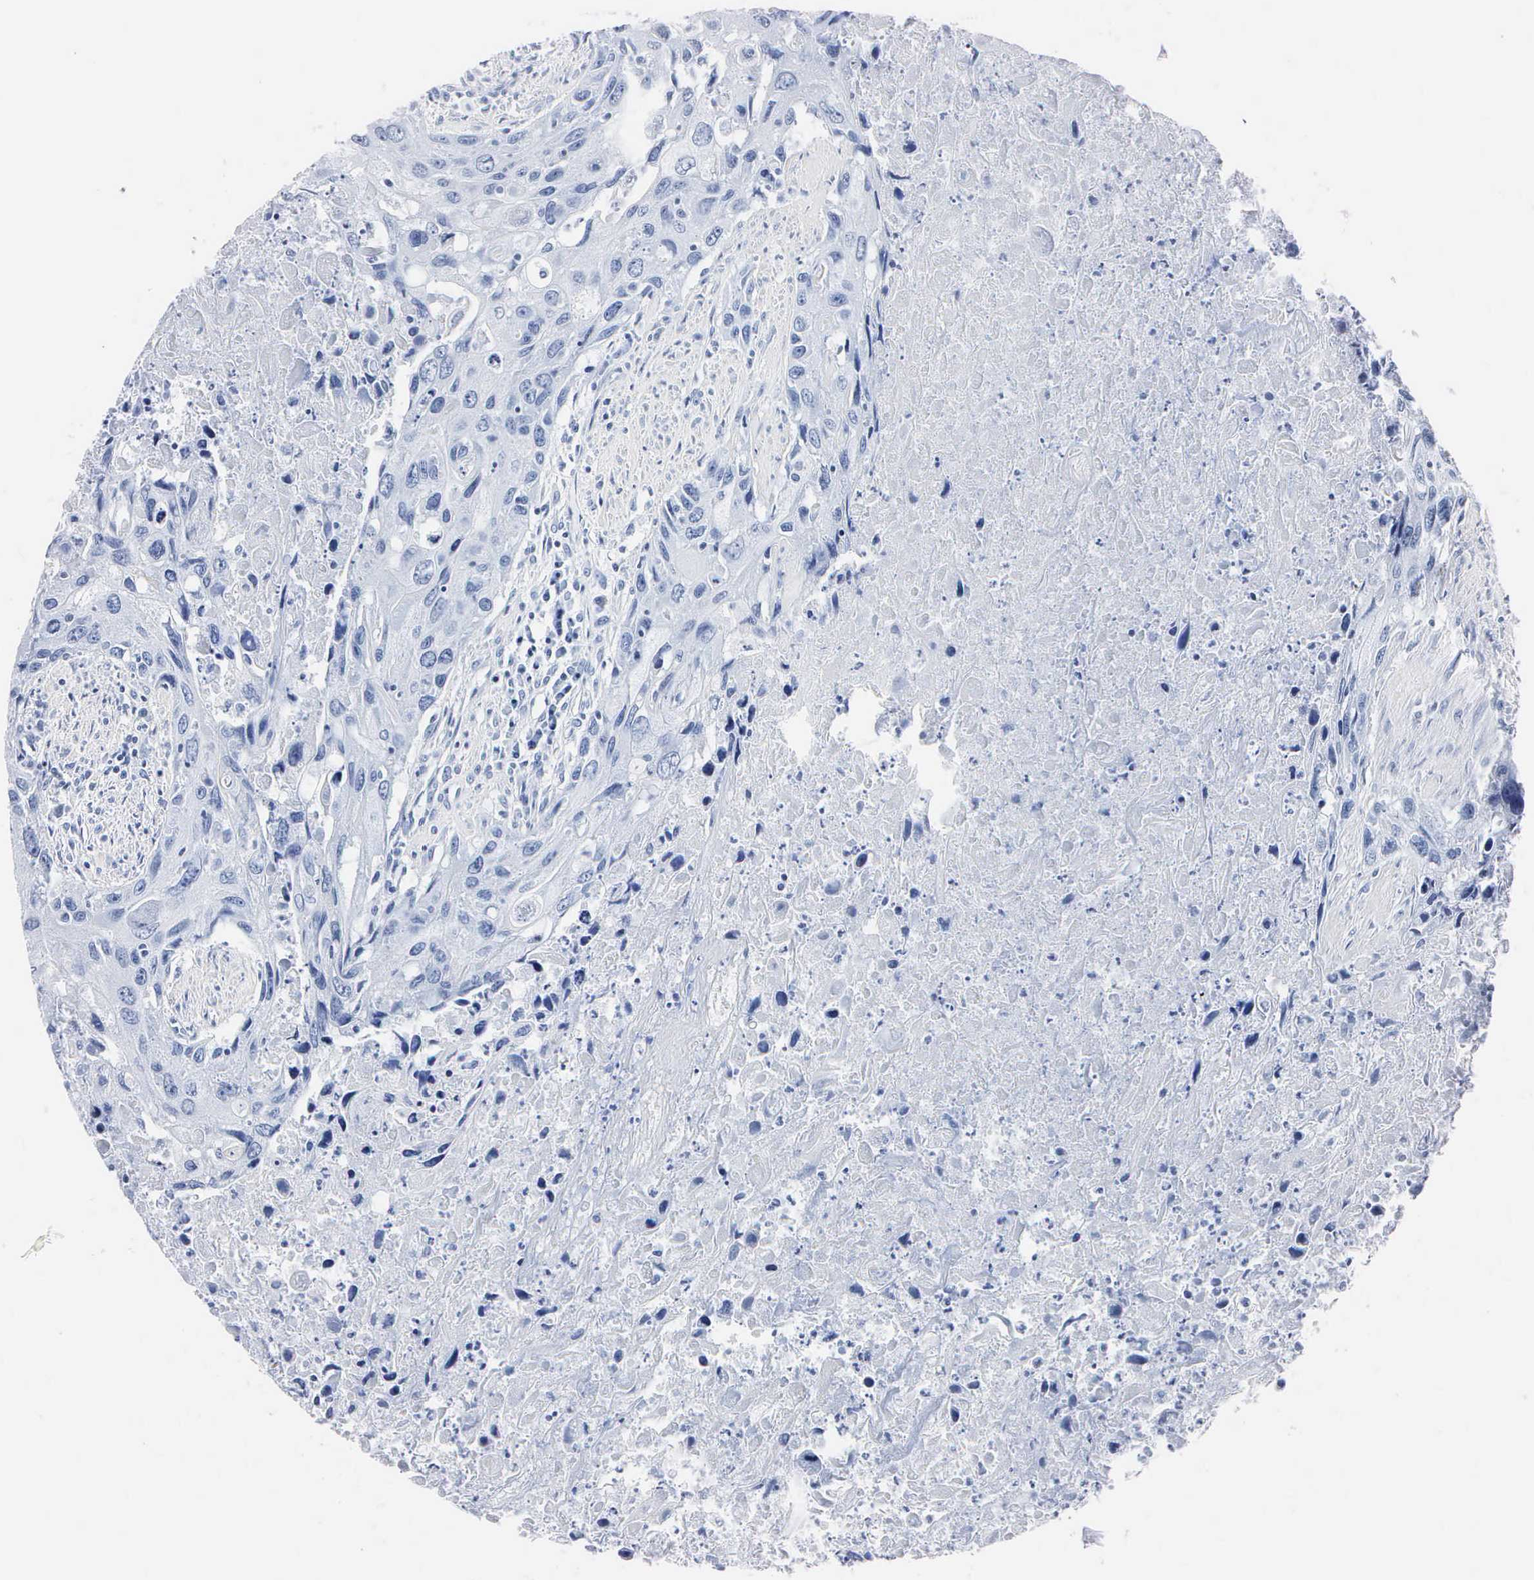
{"staining": {"intensity": "negative", "quantity": "none", "location": "none"}, "tissue": "urothelial cancer", "cell_type": "Tumor cells", "image_type": "cancer", "snomed": [{"axis": "morphology", "description": "Urothelial carcinoma, High grade"}, {"axis": "topography", "description": "Urinary bladder"}], "caption": "This is an IHC photomicrograph of human high-grade urothelial carcinoma. There is no expression in tumor cells.", "gene": "MB", "patient": {"sex": "male", "age": 71}}